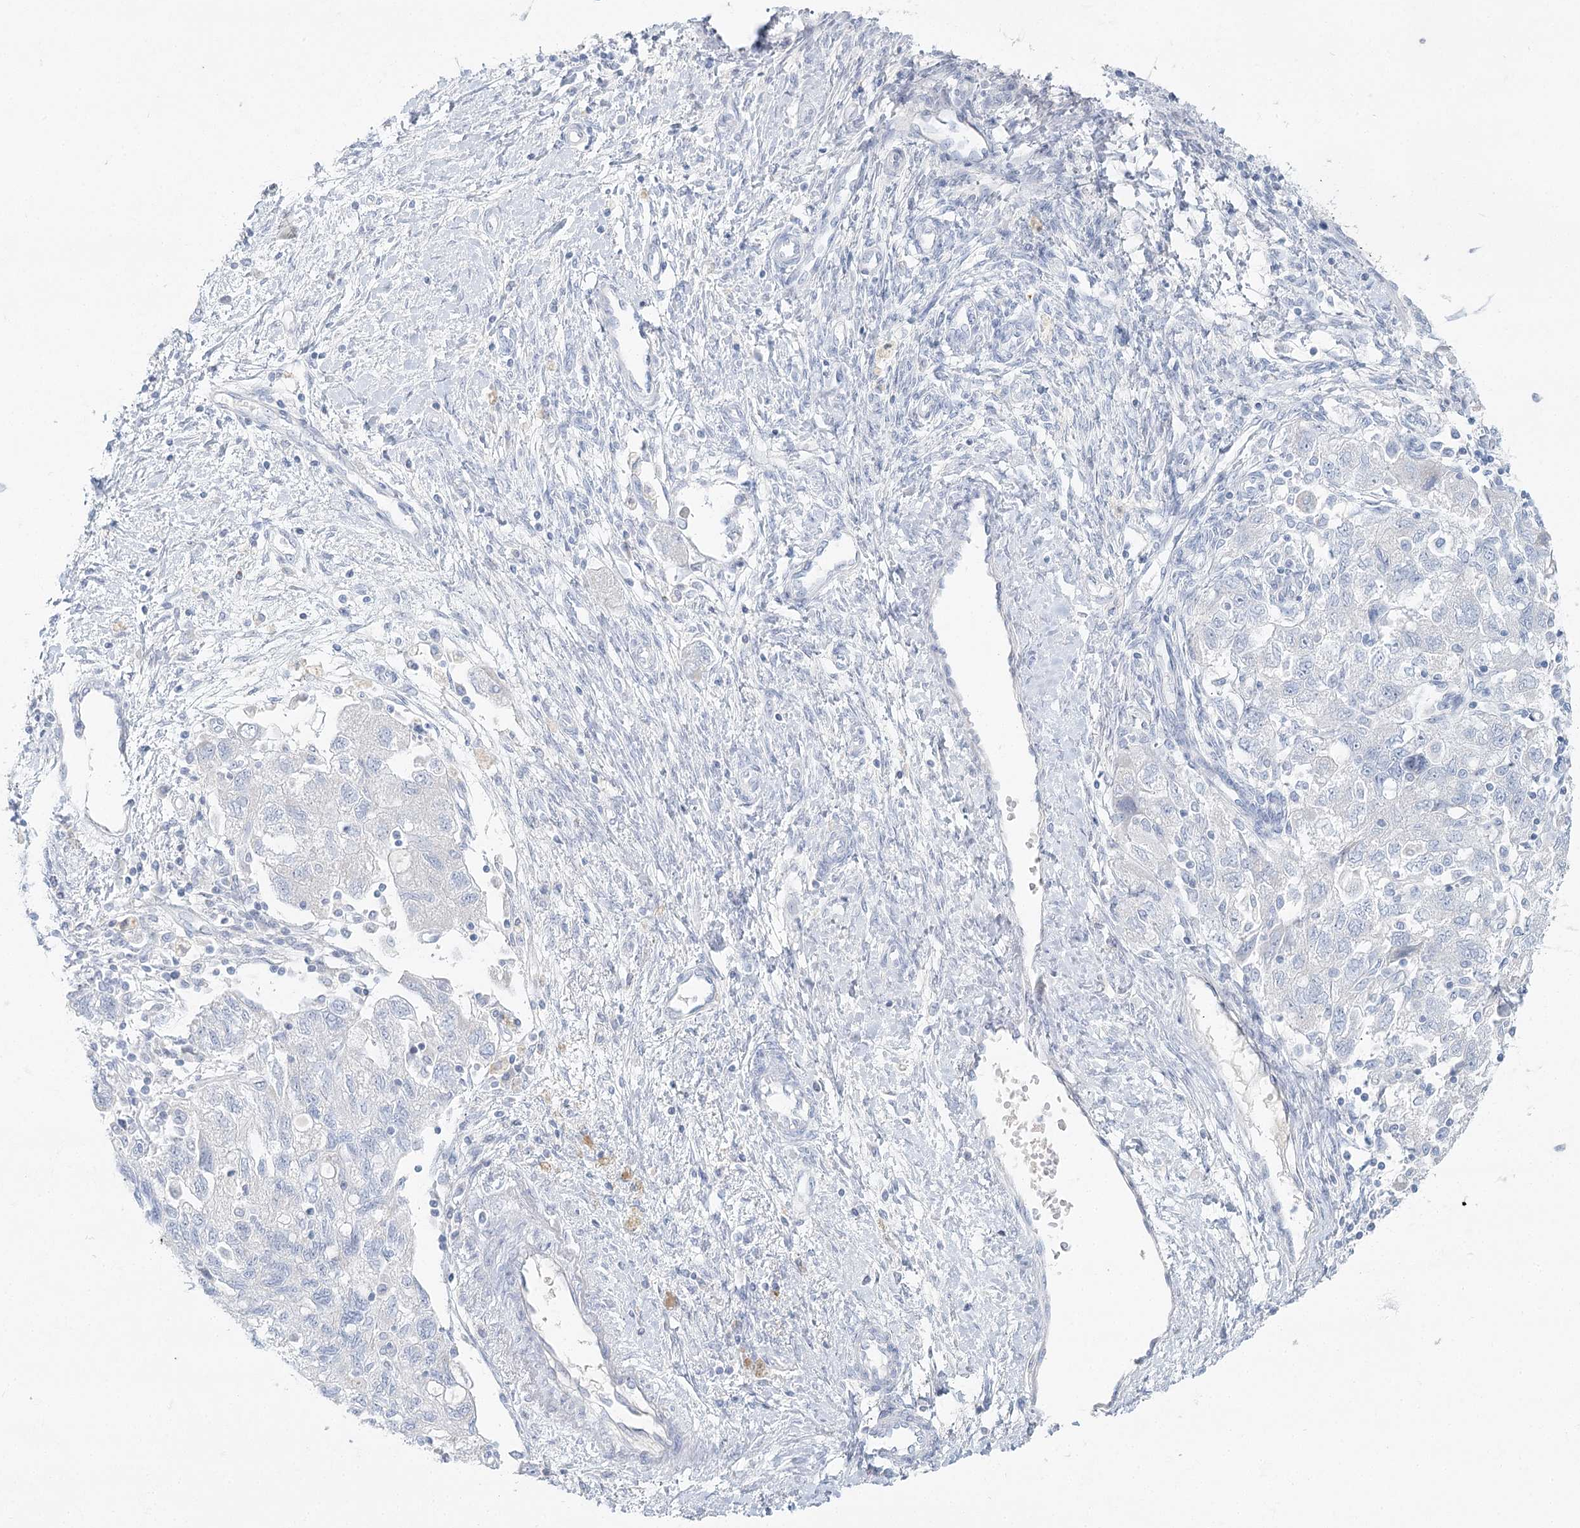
{"staining": {"intensity": "negative", "quantity": "none", "location": "none"}, "tissue": "ovarian cancer", "cell_type": "Tumor cells", "image_type": "cancer", "snomed": [{"axis": "morphology", "description": "Carcinoma, NOS"}, {"axis": "morphology", "description": "Cystadenocarcinoma, serous, NOS"}, {"axis": "topography", "description": "Ovary"}], "caption": "There is no significant staining in tumor cells of ovarian cancer (serous cystadenocarcinoma).", "gene": "DMGDH", "patient": {"sex": "female", "age": 69}}